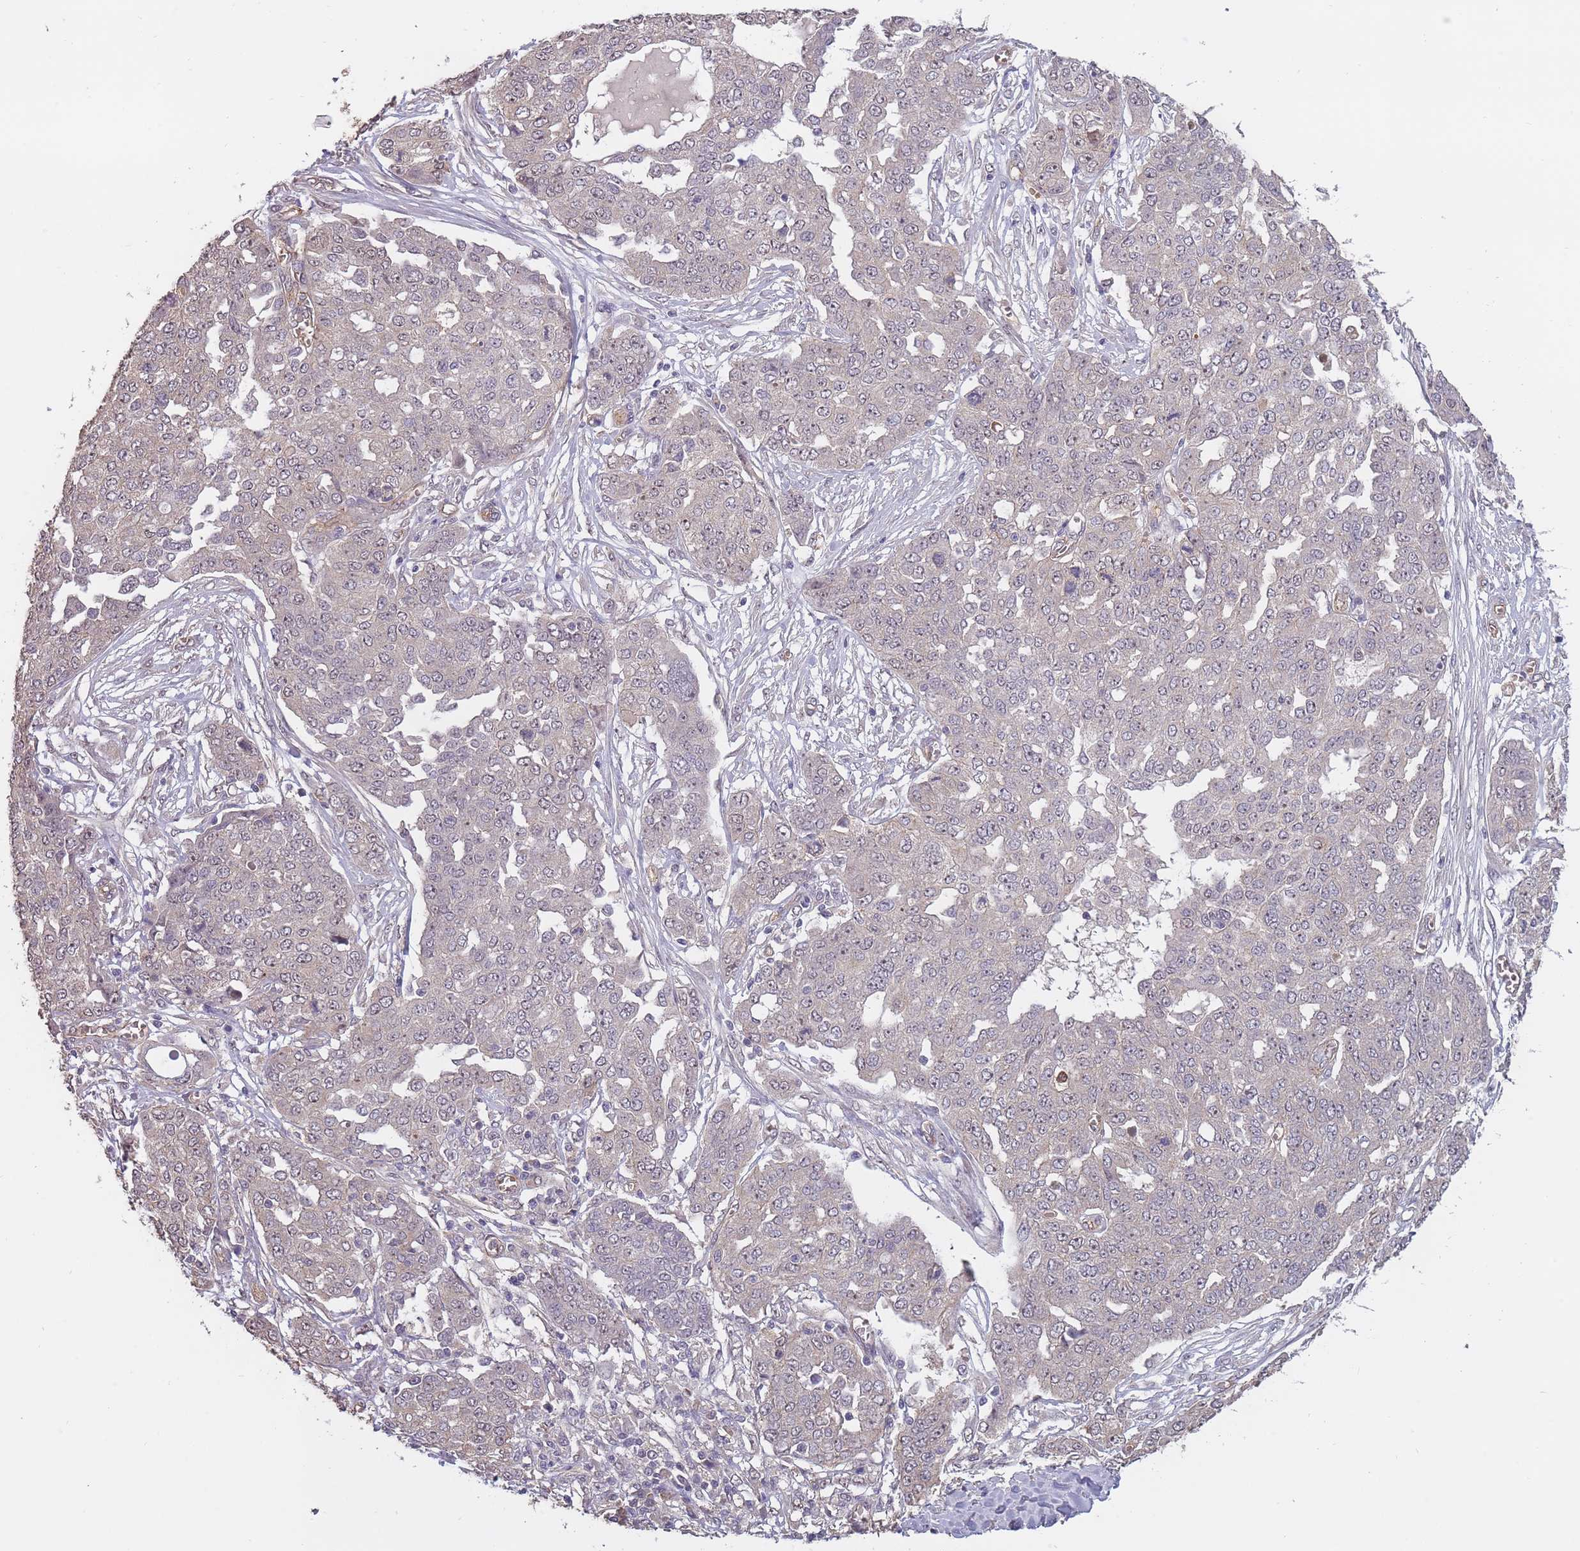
{"staining": {"intensity": "negative", "quantity": "none", "location": "none"}, "tissue": "ovarian cancer", "cell_type": "Tumor cells", "image_type": "cancer", "snomed": [{"axis": "morphology", "description": "Cystadenocarcinoma, serous, NOS"}, {"axis": "topography", "description": "Soft tissue"}, {"axis": "topography", "description": "Ovary"}], "caption": "Image shows no protein staining in tumor cells of ovarian cancer tissue.", "gene": "KIAA1755", "patient": {"sex": "female", "age": 57}}